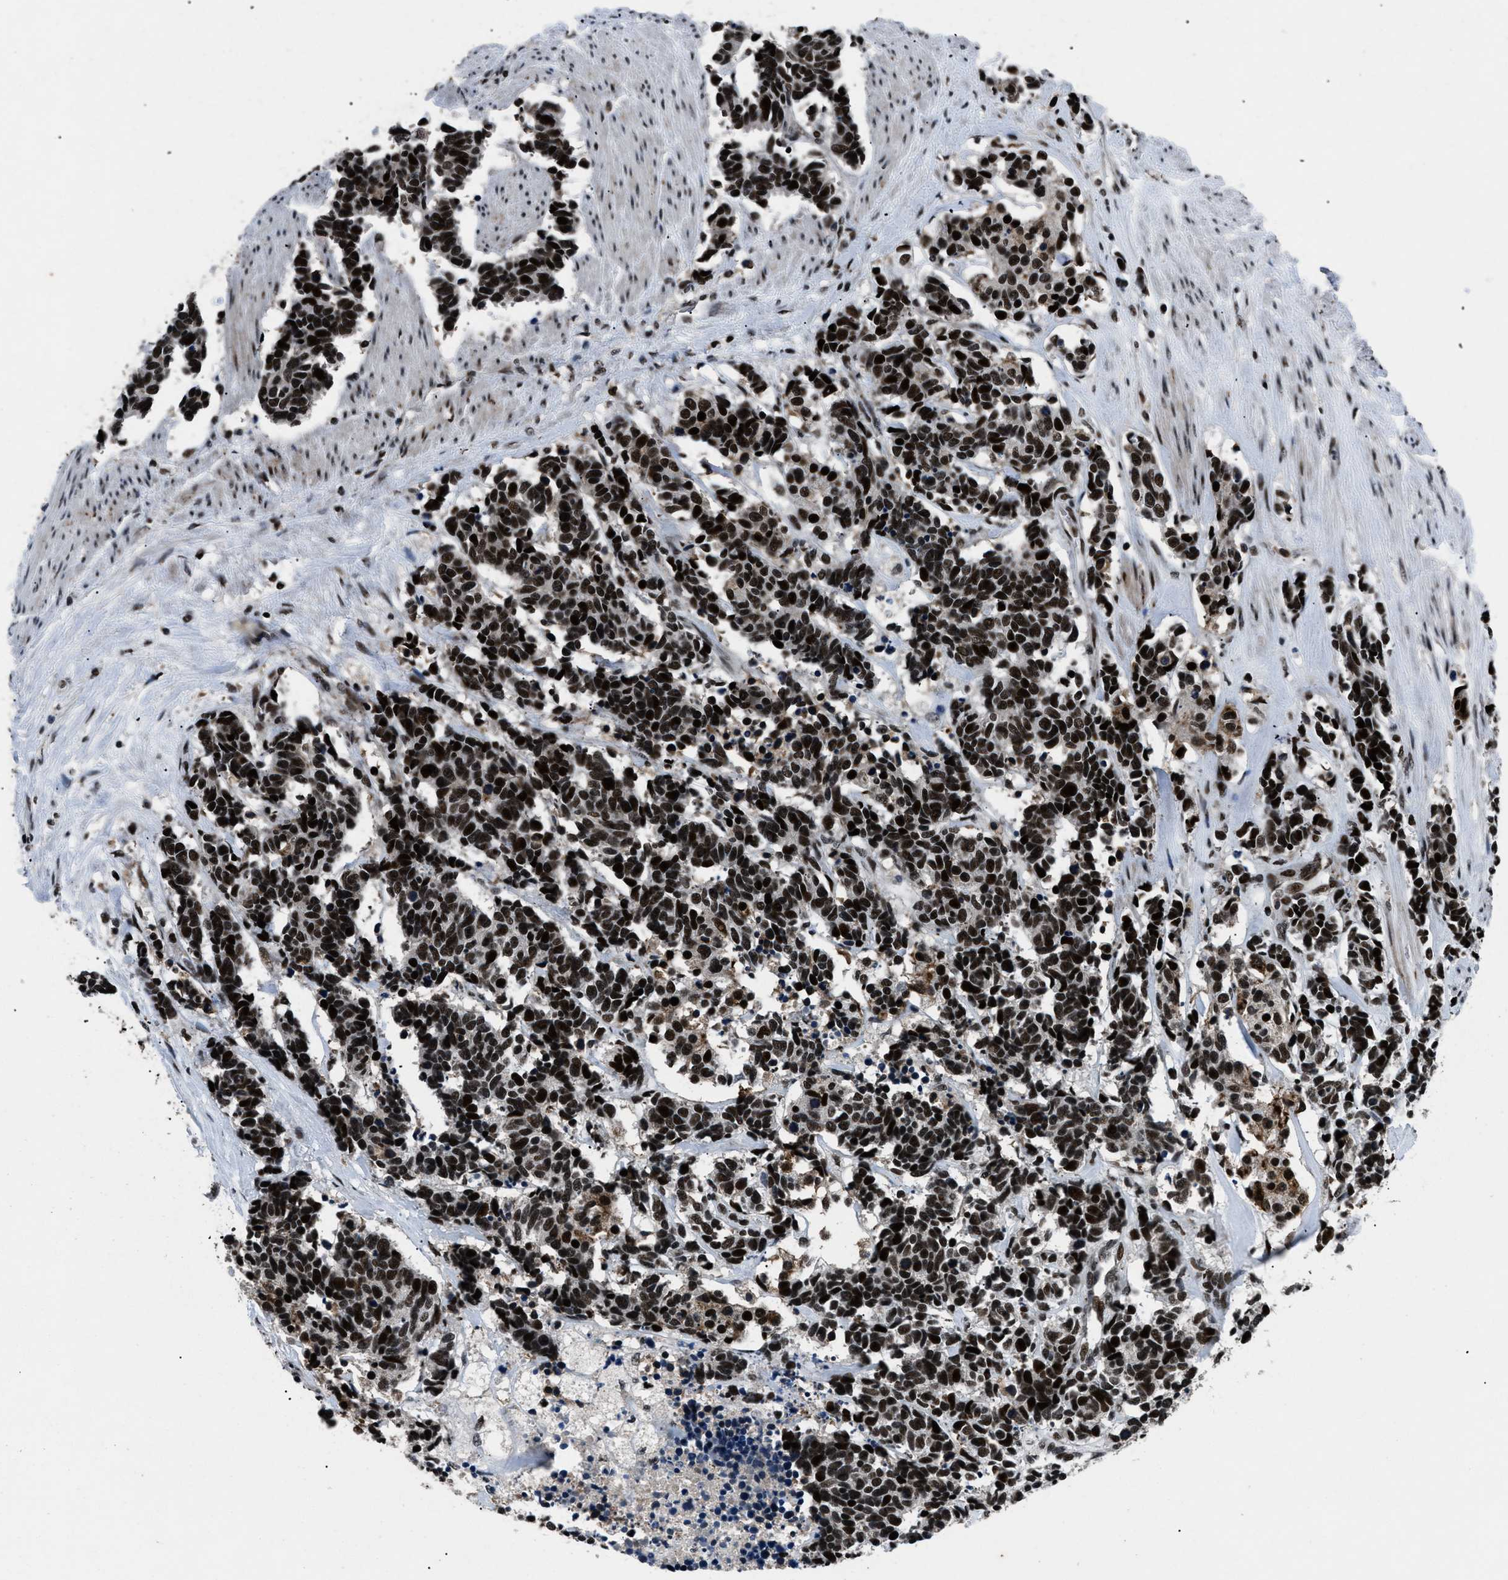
{"staining": {"intensity": "strong", "quantity": ">75%", "location": "nuclear"}, "tissue": "carcinoid", "cell_type": "Tumor cells", "image_type": "cancer", "snomed": [{"axis": "morphology", "description": "Carcinoma, NOS"}, {"axis": "morphology", "description": "Carcinoid, malignant, NOS"}, {"axis": "topography", "description": "Urinary bladder"}], "caption": "This histopathology image demonstrates carcinoid stained with immunohistochemistry to label a protein in brown. The nuclear of tumor cells show strong positivity for the protein. Nuclei are counter-stained blue.", "gene": "SMARCB1", "patient": {"sex": "male", "age": 57}}